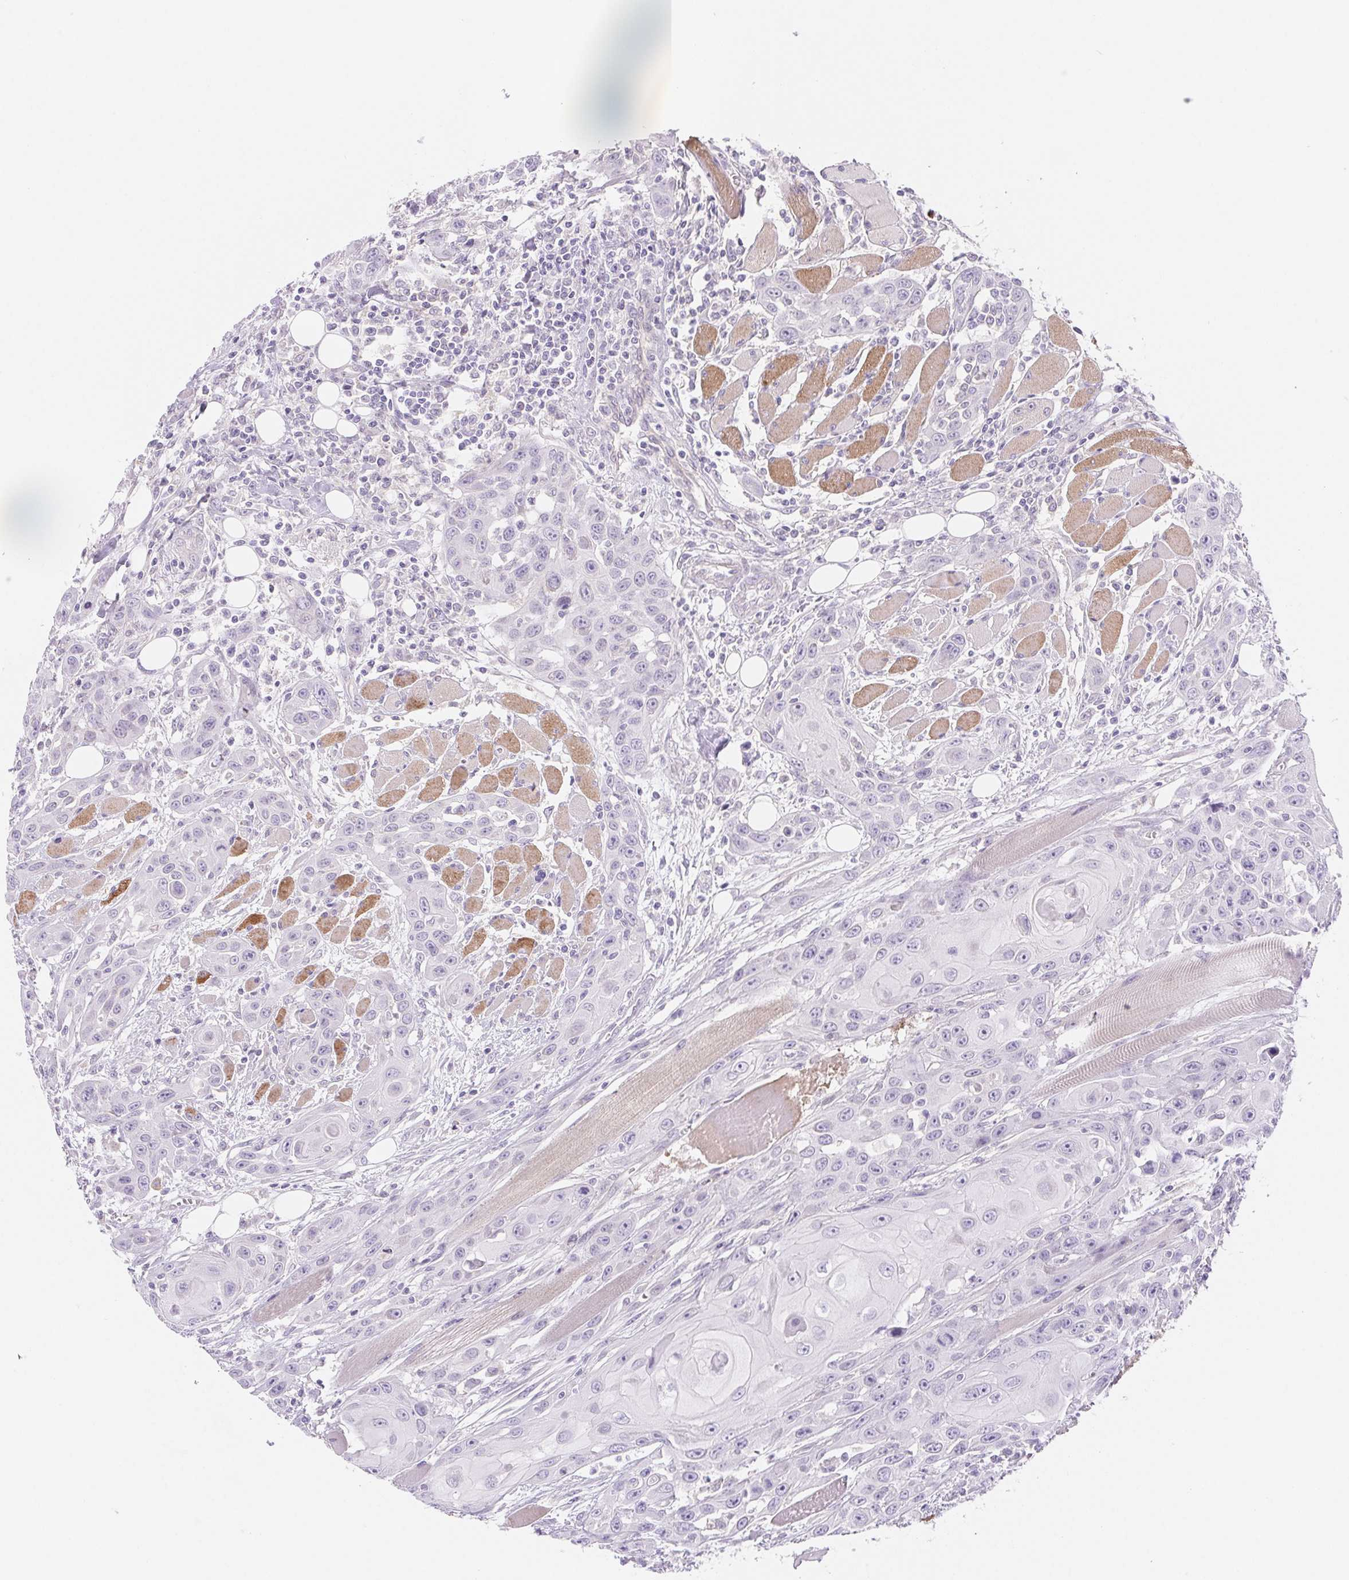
{"staining": {"intensity": "negative", "quantity": "none", "location": "none"}, "tissue": "head and neck cancer", "cell_type": "Tumor cells", "image_type": "cancer", "snomed": [{"axis": "morphology", "description": "Squamous cell carcinoma, NOS"}, {"axis": "topography", "description": "Head-Neck"}], "caption": "Tumor cells show no significant staining in head and neck squamous cell carcinoma.", "gene": "CTNND2", "patient": {"sex": "female", "age": 80}}